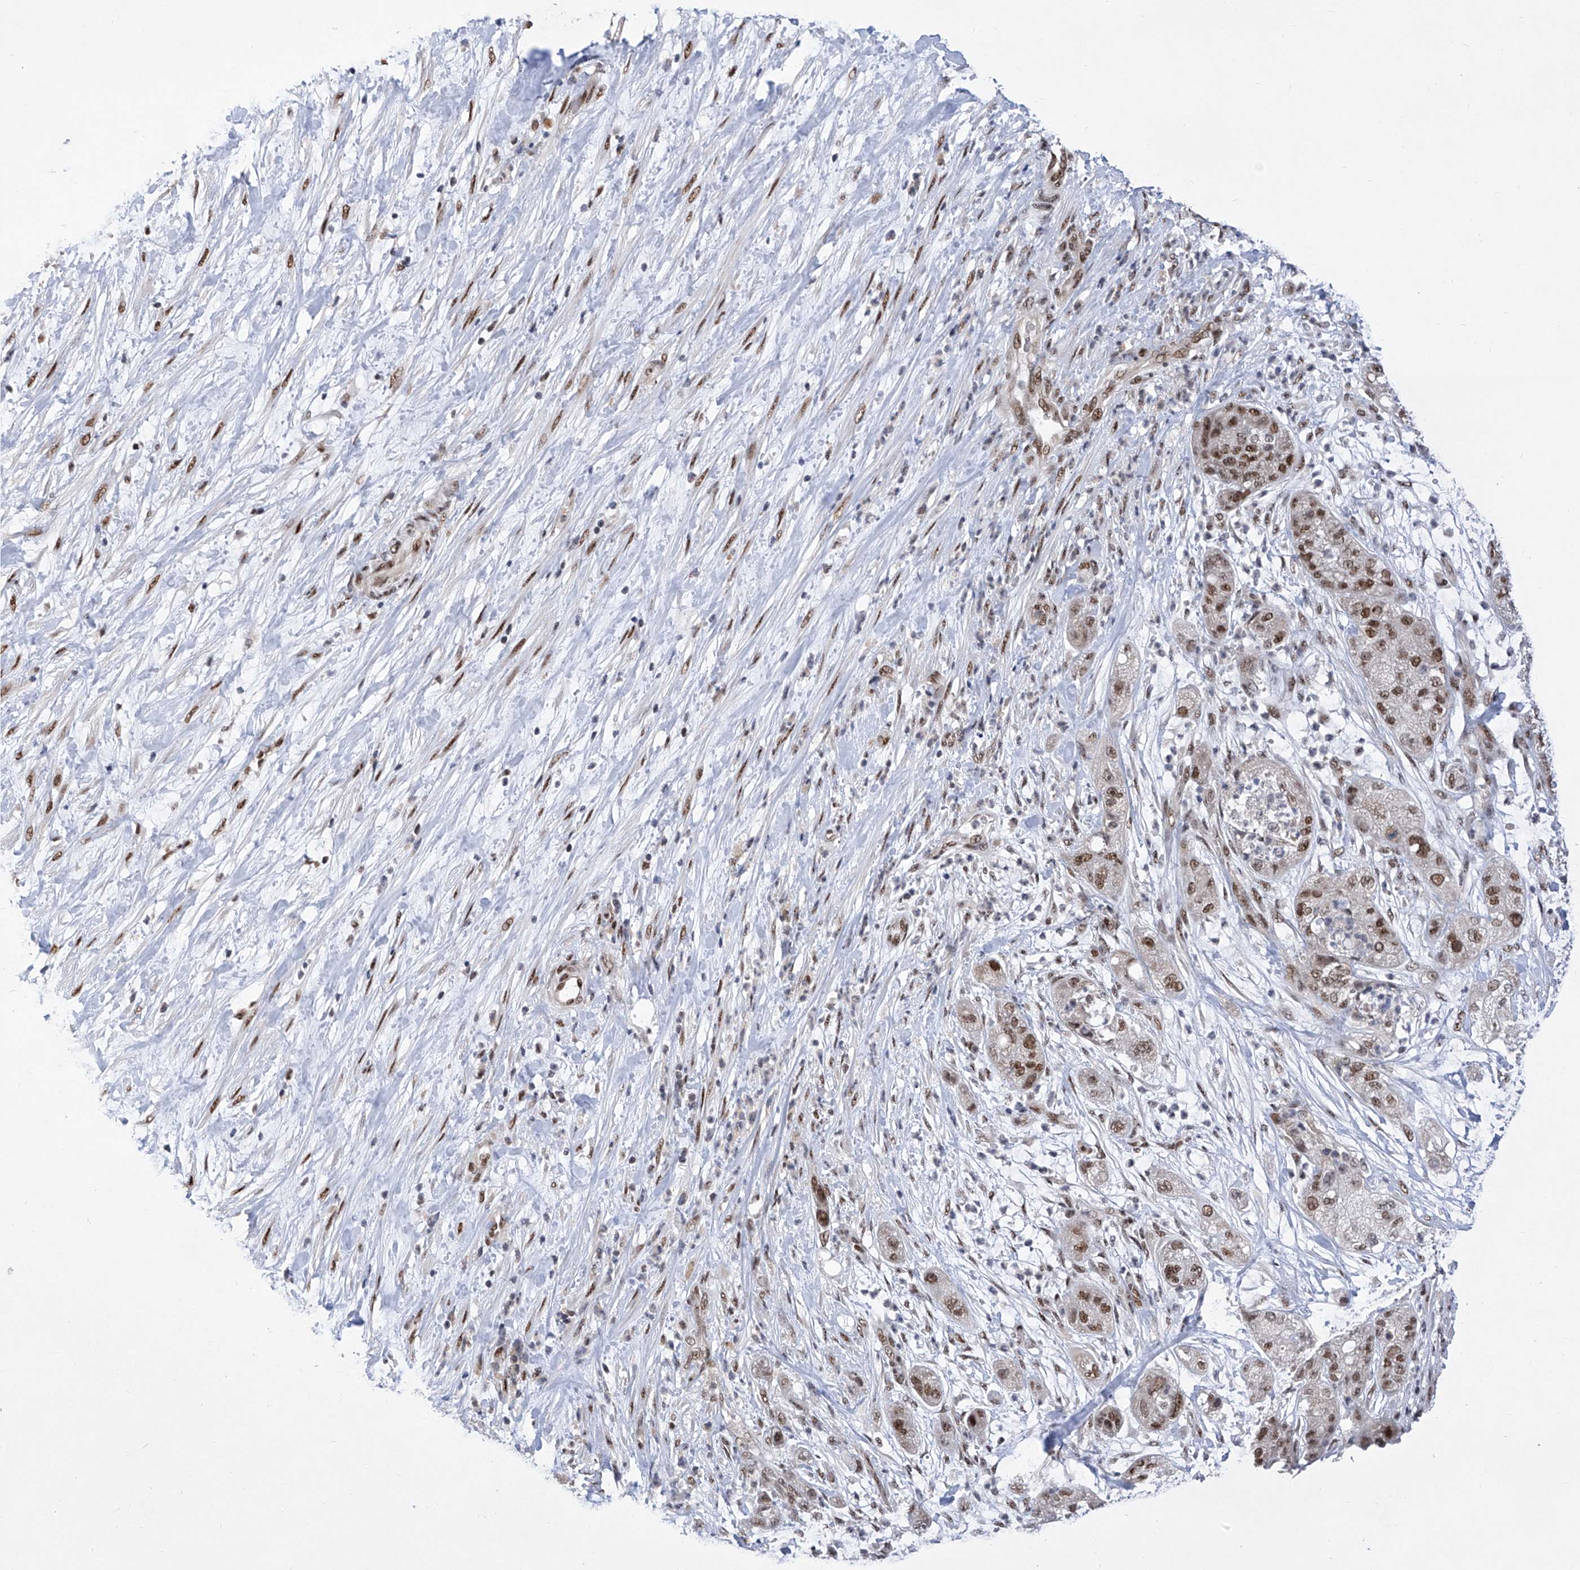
{"staining": {"intensity": "moderate", "quantity": ">75%", "location": "nuclear"}, "tissue": "pancreatic cancer", "cell_type": "Tumor cells", "image_type": "cancer", "snomed": [{"axis": "morphology", "description": "Adenocarcinoma, NOS"}, {"axis": "topography", "description": "Pancreas"}], "caption": "Pancreatic adenocarcinoma stained with a brown dye displays moderate nuclear positive positivity in about >75% of tumor cells.", "gene": "RAD54L", "patient": {"sex": "female", "age": 78}}